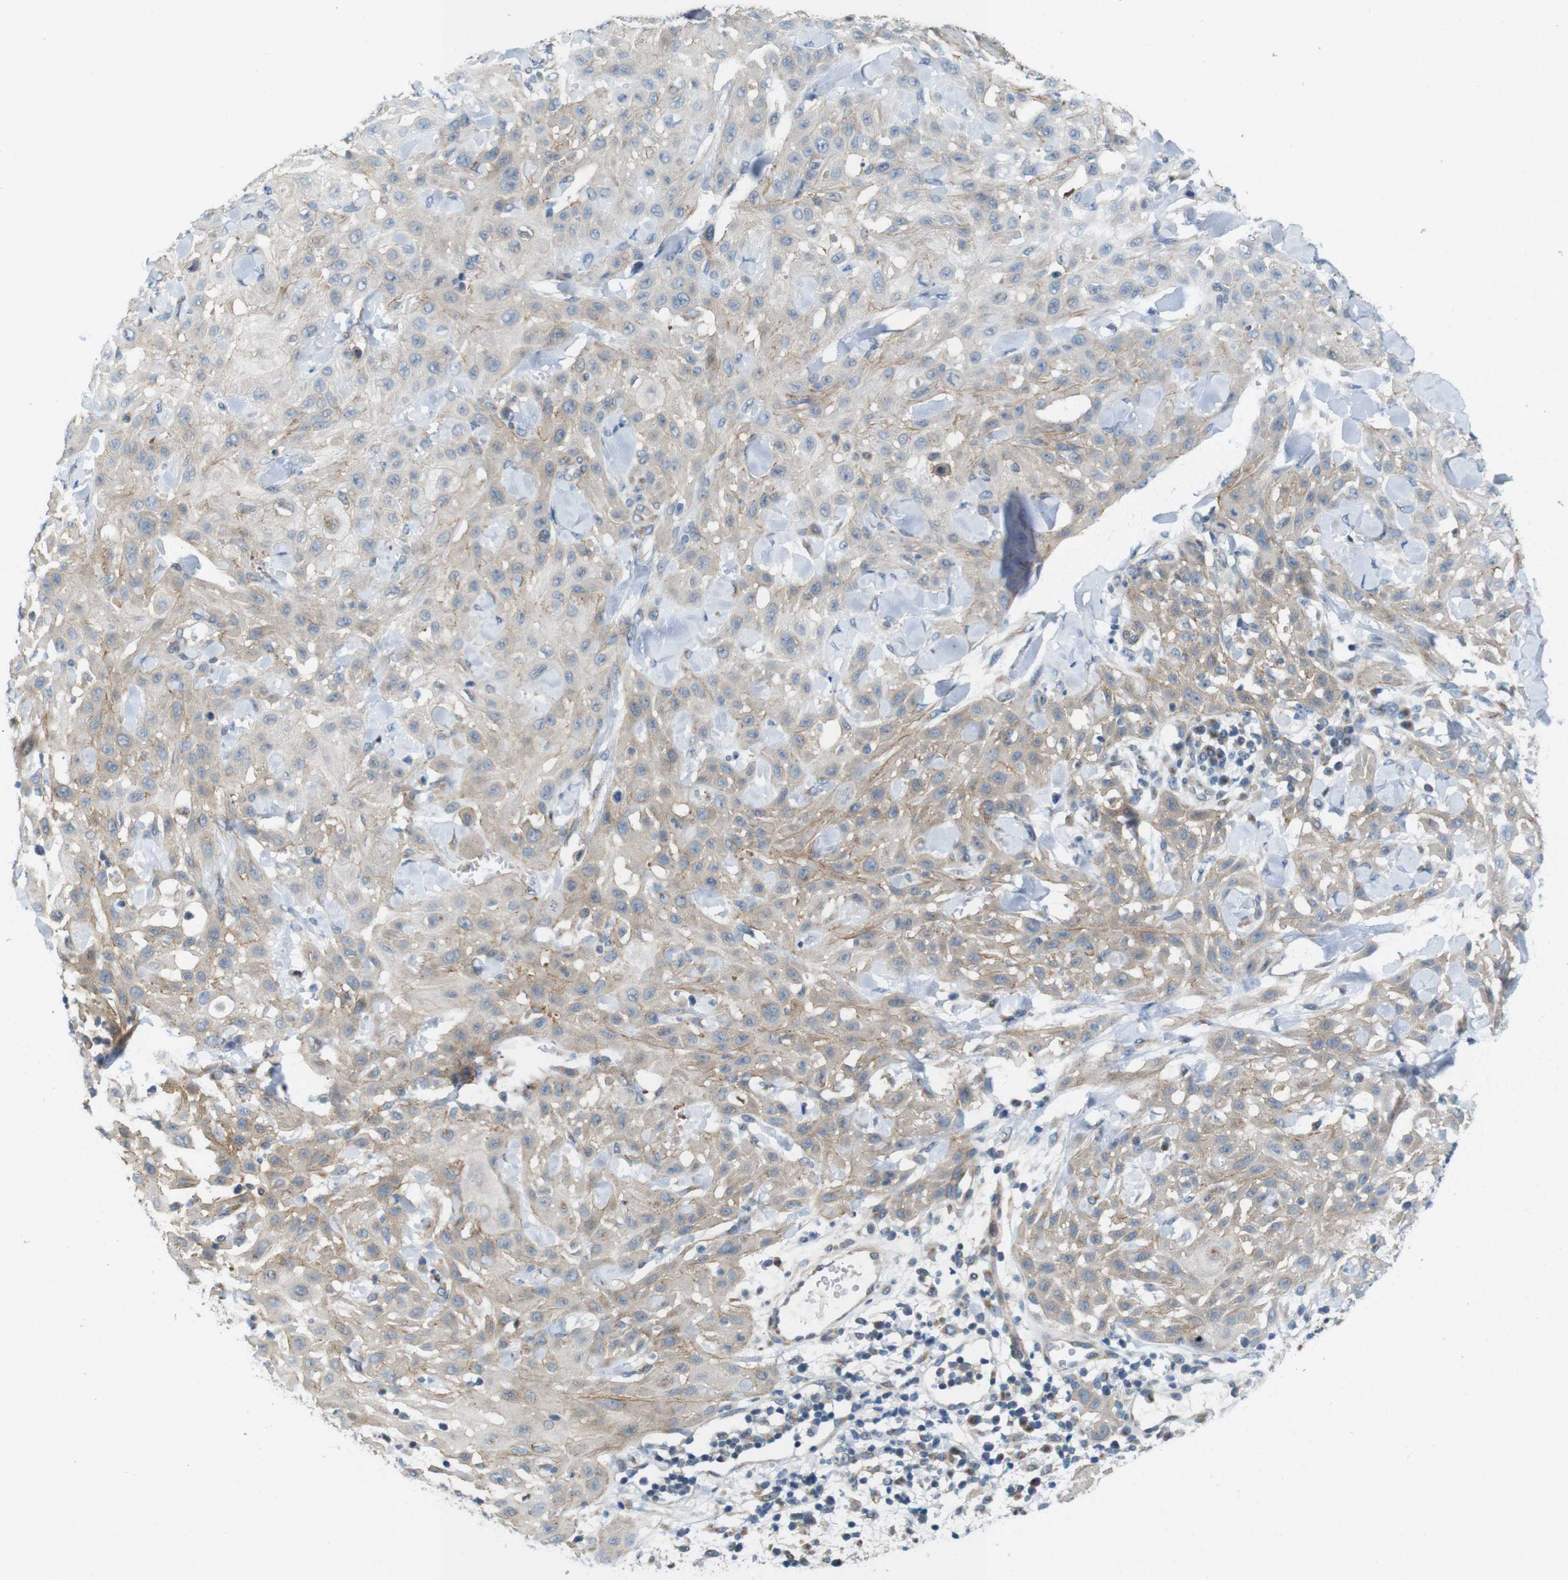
{"staining": {"intensity": "weak", "quantity": ">75%", "location": "cytoplasmic/membranous"}, "tissue": "skin cancer", "cell_type": "Tumor cells", "image_type": "cancer", "snomed": [{"axis": "morphology", "description": "Squamous cell carcinoma, NOS"}, {"axis": "topography", "description": "Skin"}], "caption": "Skin cancer (squamous cell carcinoma) tissue displays weak cytoplasmic/membranous expression in about >75% of tumor cells, visualized by immunohistochemistry.", "gene": "SKI", "patient": {"sex": "male", "age": 24}}